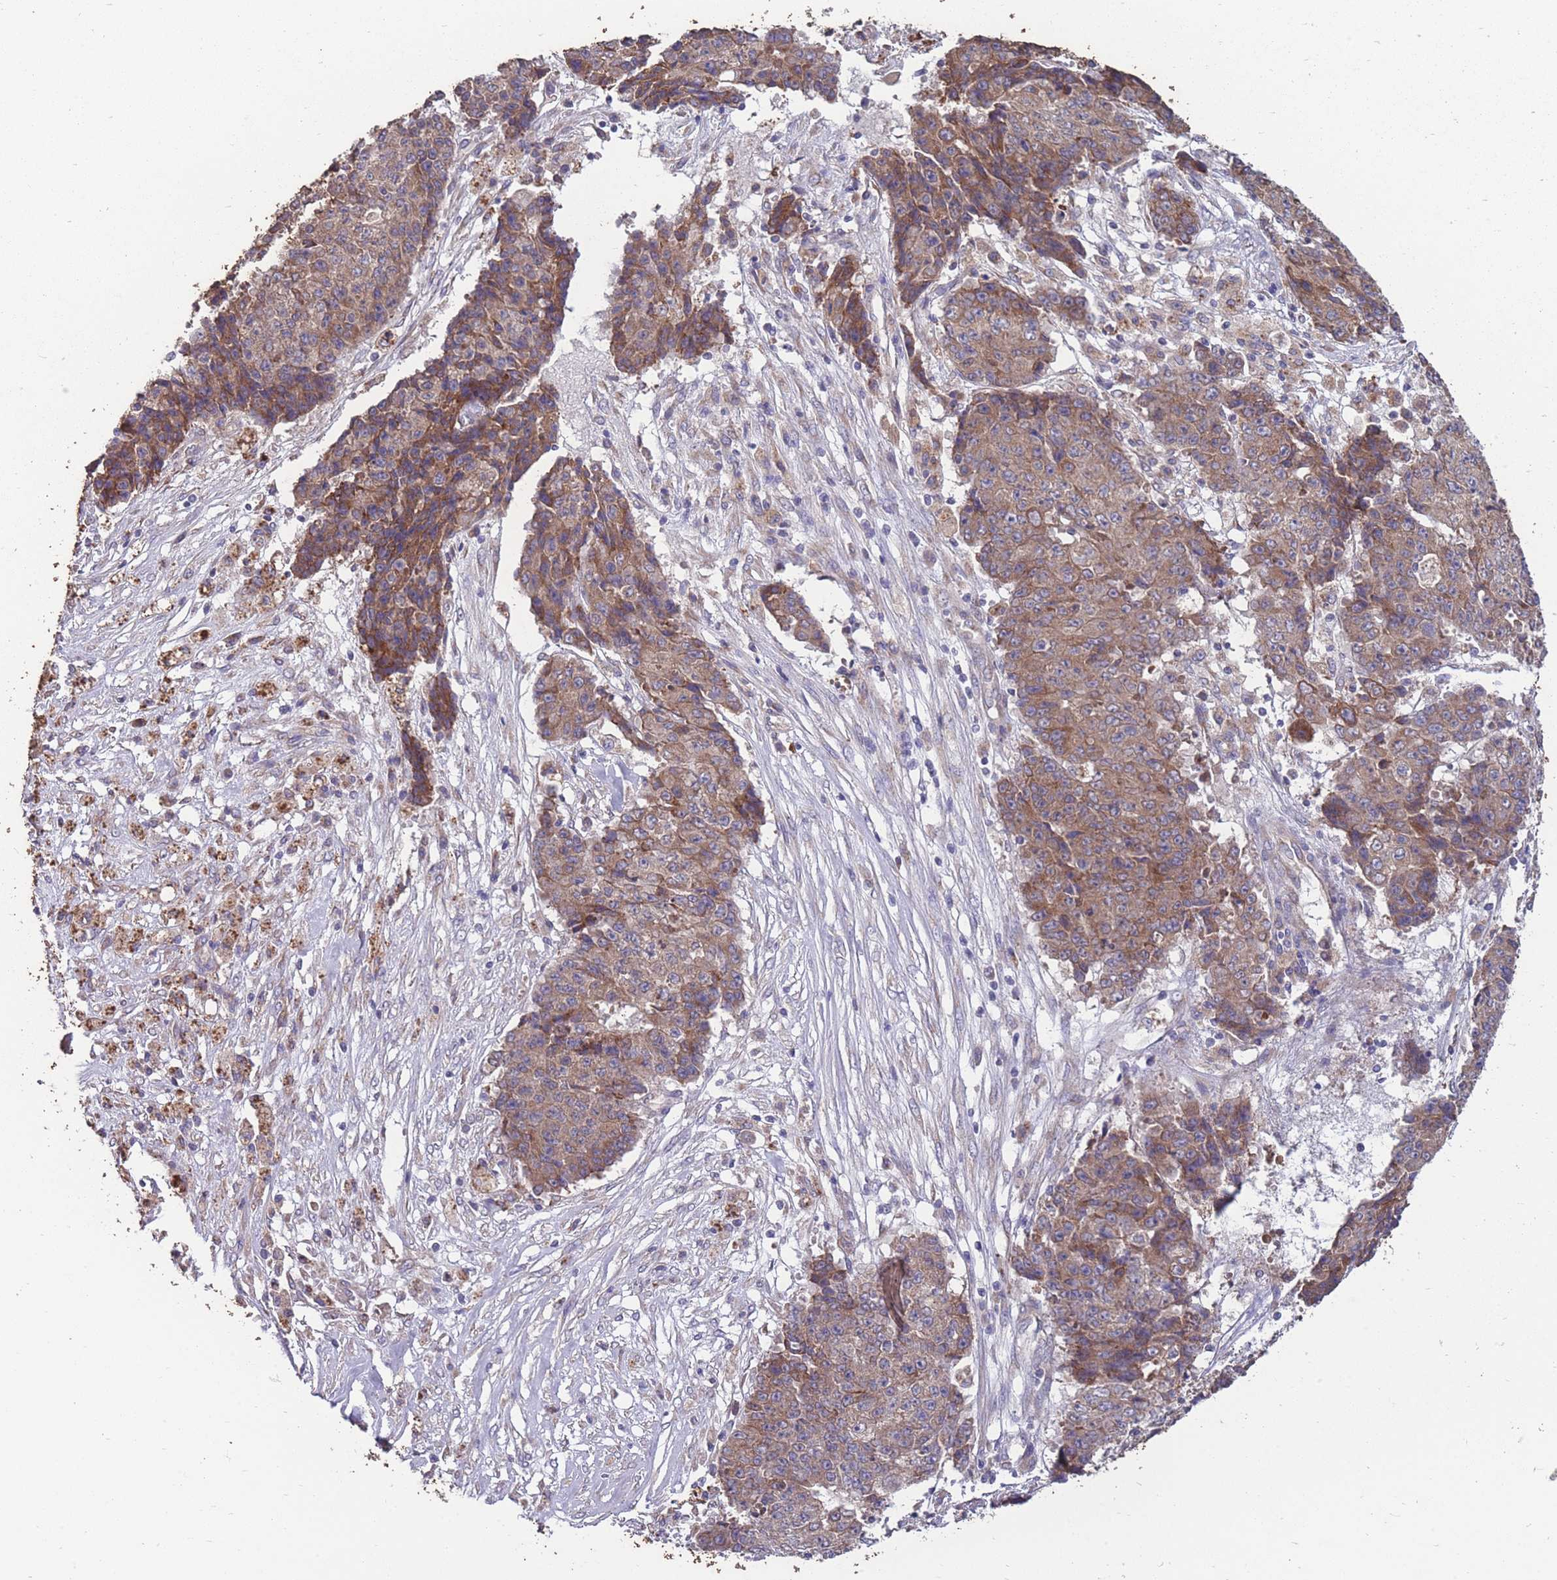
{"staining": {"intensity": "moderate", "quantity": ">75%", "location": "cytoplasmic/membranous"}, "tissue": "ovarian cancer", "cell_type": "Tumor cells", "image_type": "cancer", "snomed": [{"axis": "morphology", "description": "Carcinoma, endometroid"}, {"axis": "topography", "description": "Ovary"}], "caption": "Ovarian endometroid carcinoma tissue demonstrates moderate cytoplasmic/membranous expression in approximately >75% of tumor cells", "gene": "STIM2", "patient": {"sex": "female", "age": 42}}